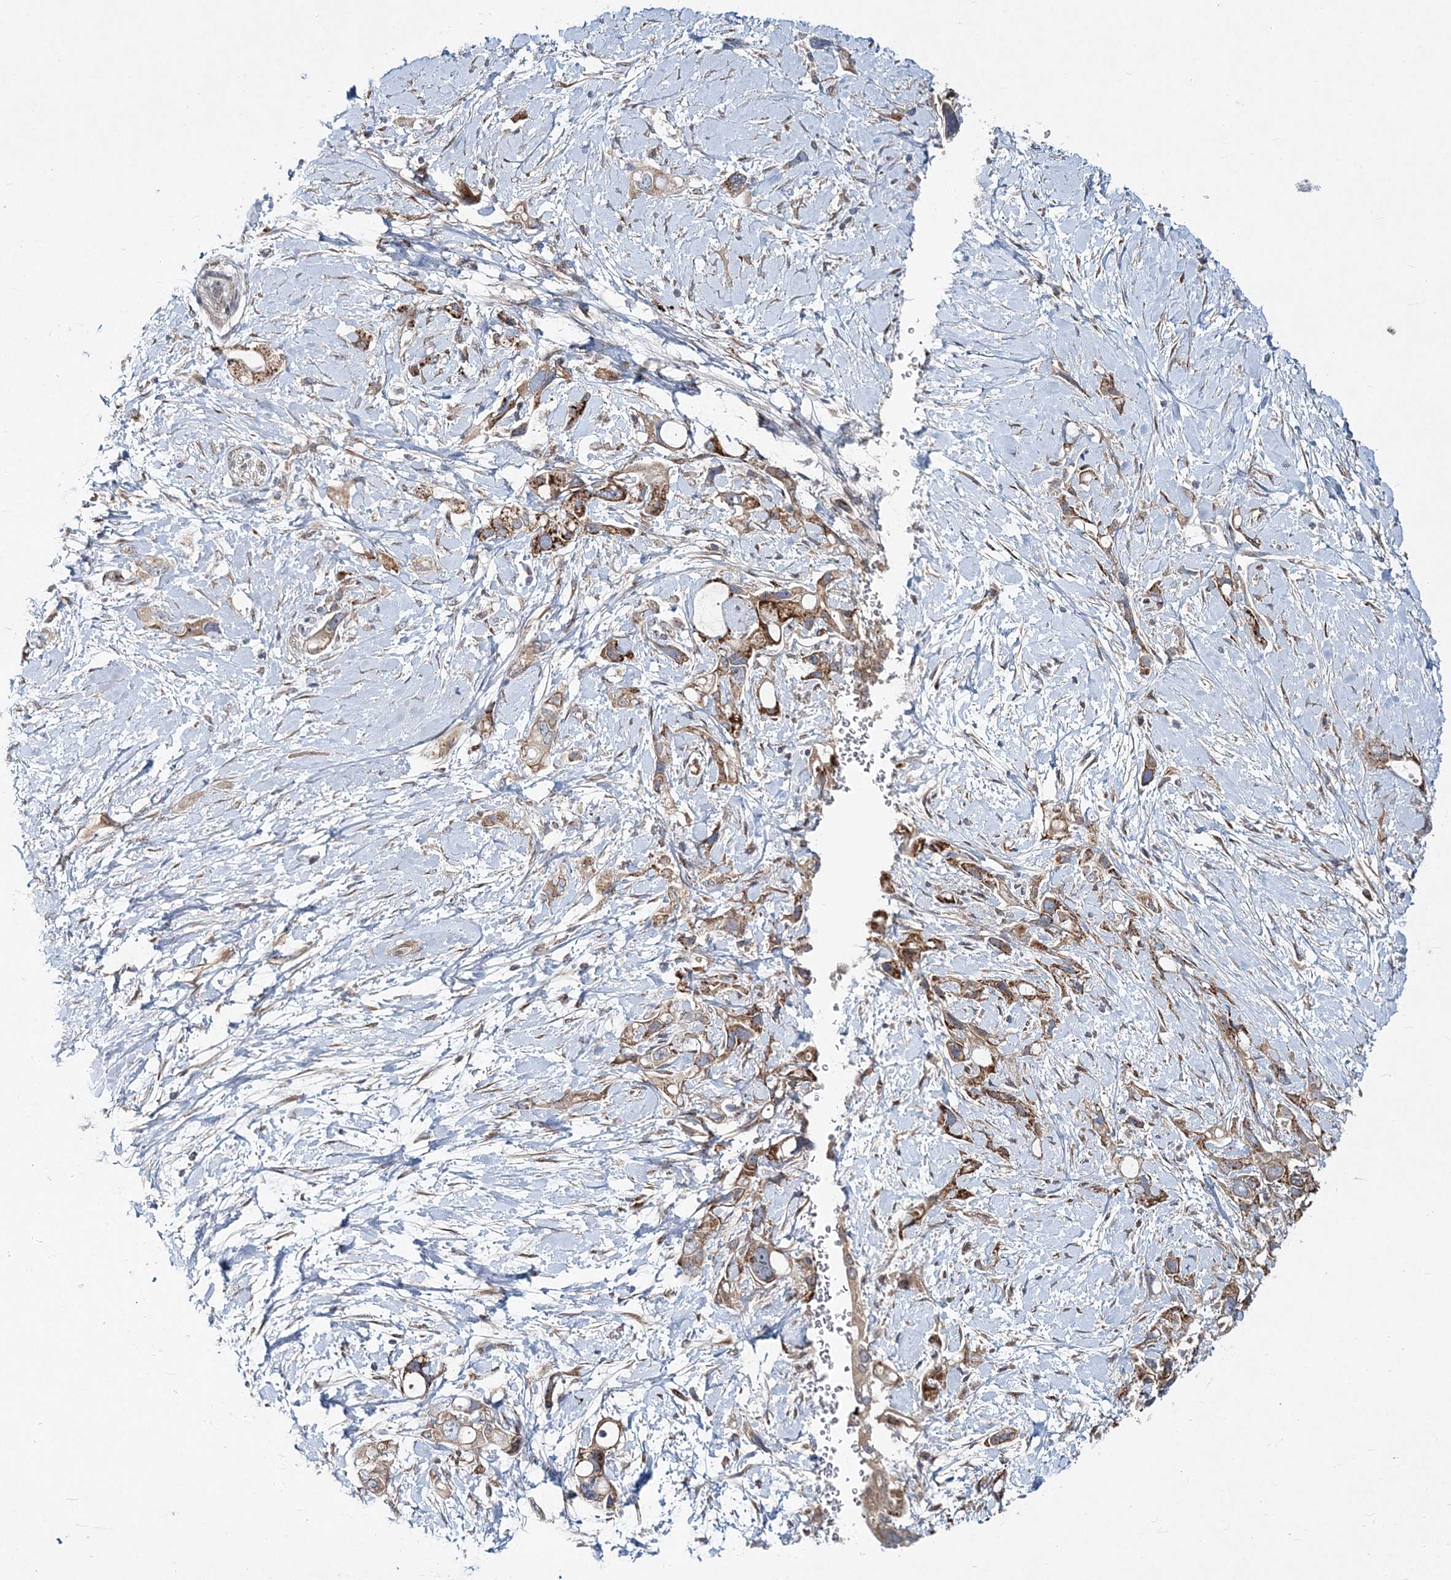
{"staining": {"intensity": "strong", "quantity": "25%-75%", "location": "cytoplasmic/membranous"}, "tissue": "pancreatic cancer", "cell_type": "Tumor cells", "image_type": "cancer", "snomed": [{"axis": "morphology", "description": "Adenocarcinoma, NOS"}, {"axis": "topography", "description": "Pancreas"}], "caption": "Pancreatic cancer stained for a protein exhibits strong cytoplasmic/membranous positivity in tumor cells.", "gene": "NBAS", "patient": {"sex": "female", "age": 56}}